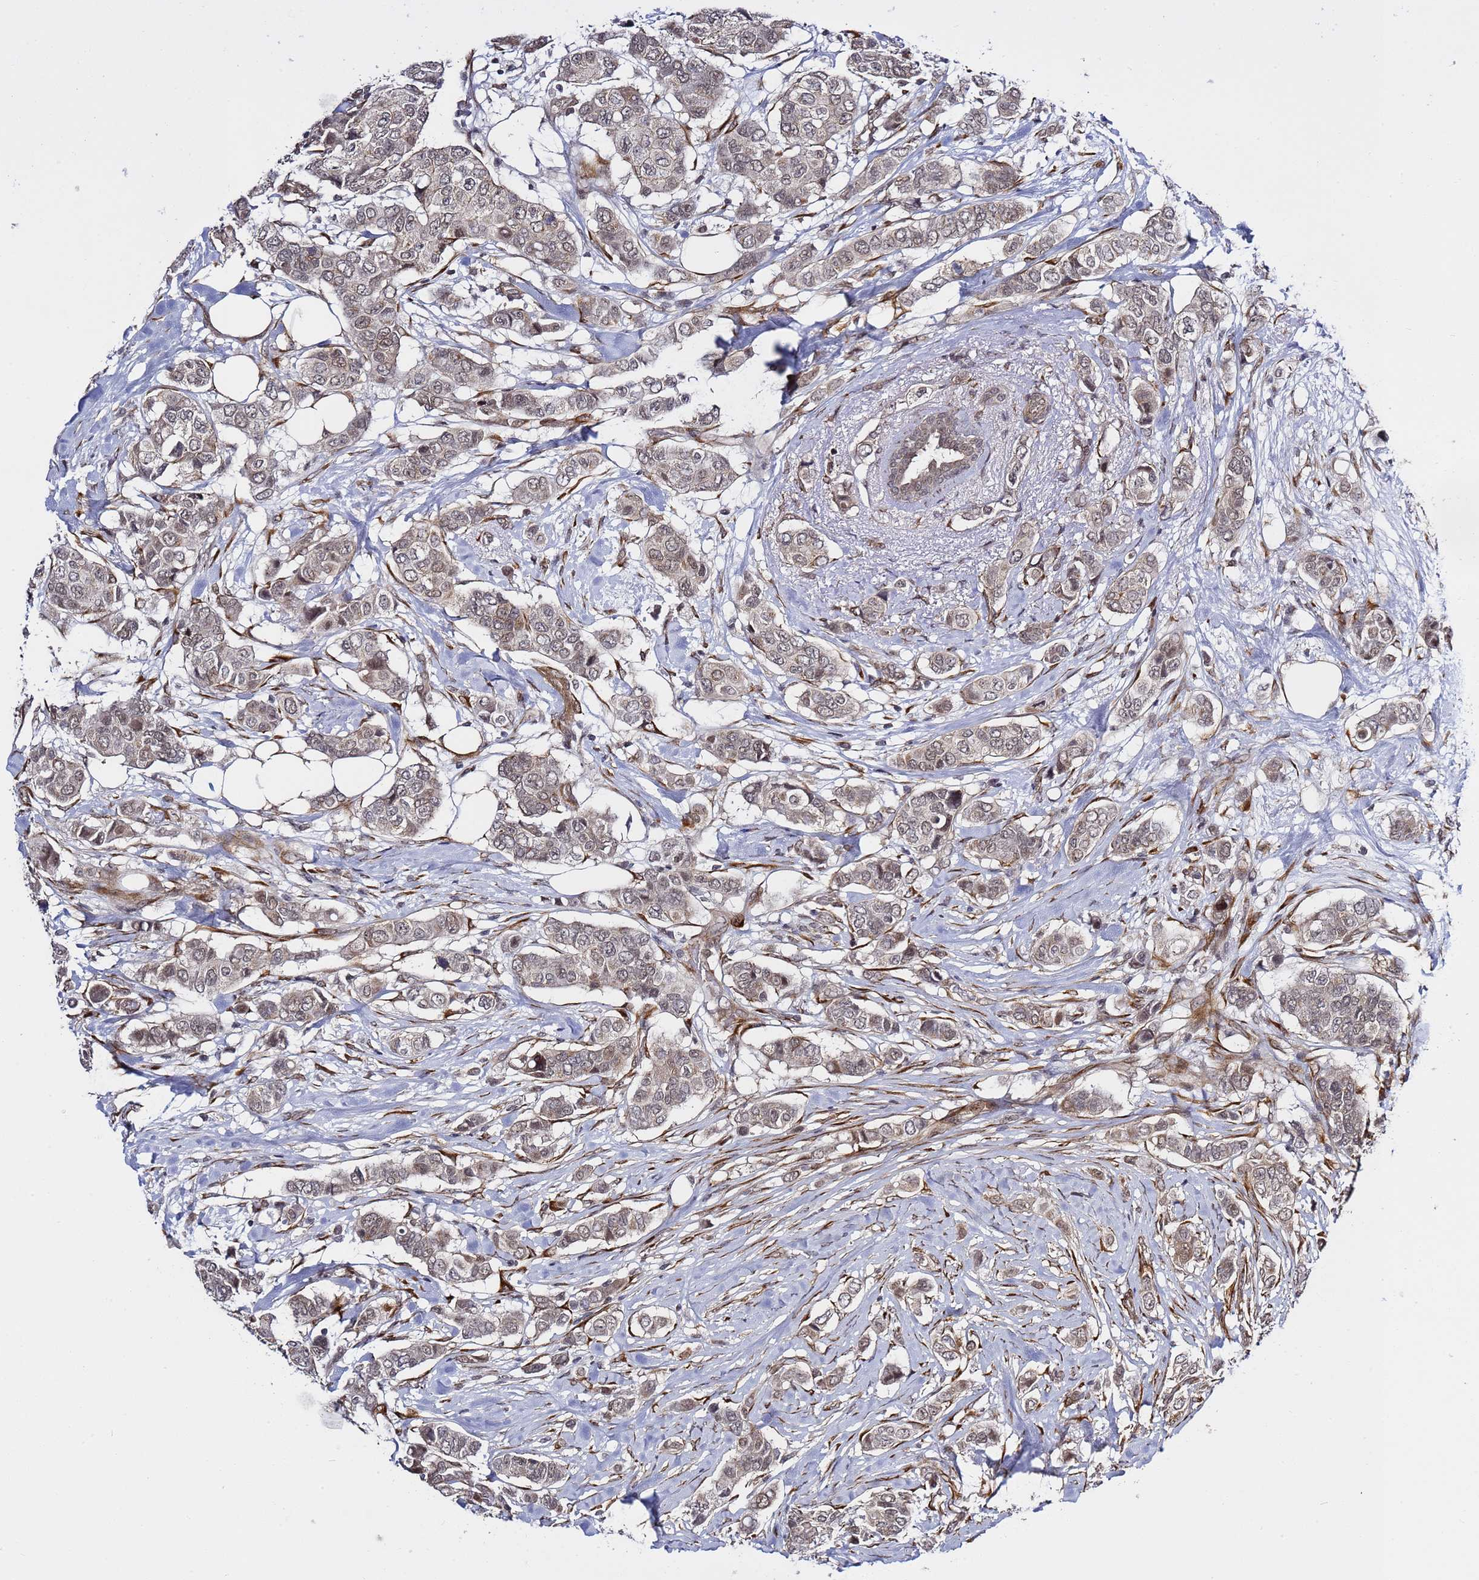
{"staining": {"intensity": "weak", "quantity": "25%-75%", "location": "cytoplasmic/membranous"}, "tissue": "breast cancer", "cell_type": "Tumor cells", "image_type": "cancer", "snomed": [{"axis": "morphology", "description": "Lobular carcinoma"}, {"axis": "topography", "description": "Breast"}], "caption": "Breast cancer was stained to show a protein in brown. There is low levels of weak cytoplasmic/membranous expression in about 25%-75% of tumor cells. The staining was performed using DAB (3,3'-diaminobenzidine) to visualize the protein expression in brown, while the nuclei were stained in blue with hematoxylin (Magnification: 20x).", "gene": "POLR2D", "patient": {"sex": "female", "age": 51}}